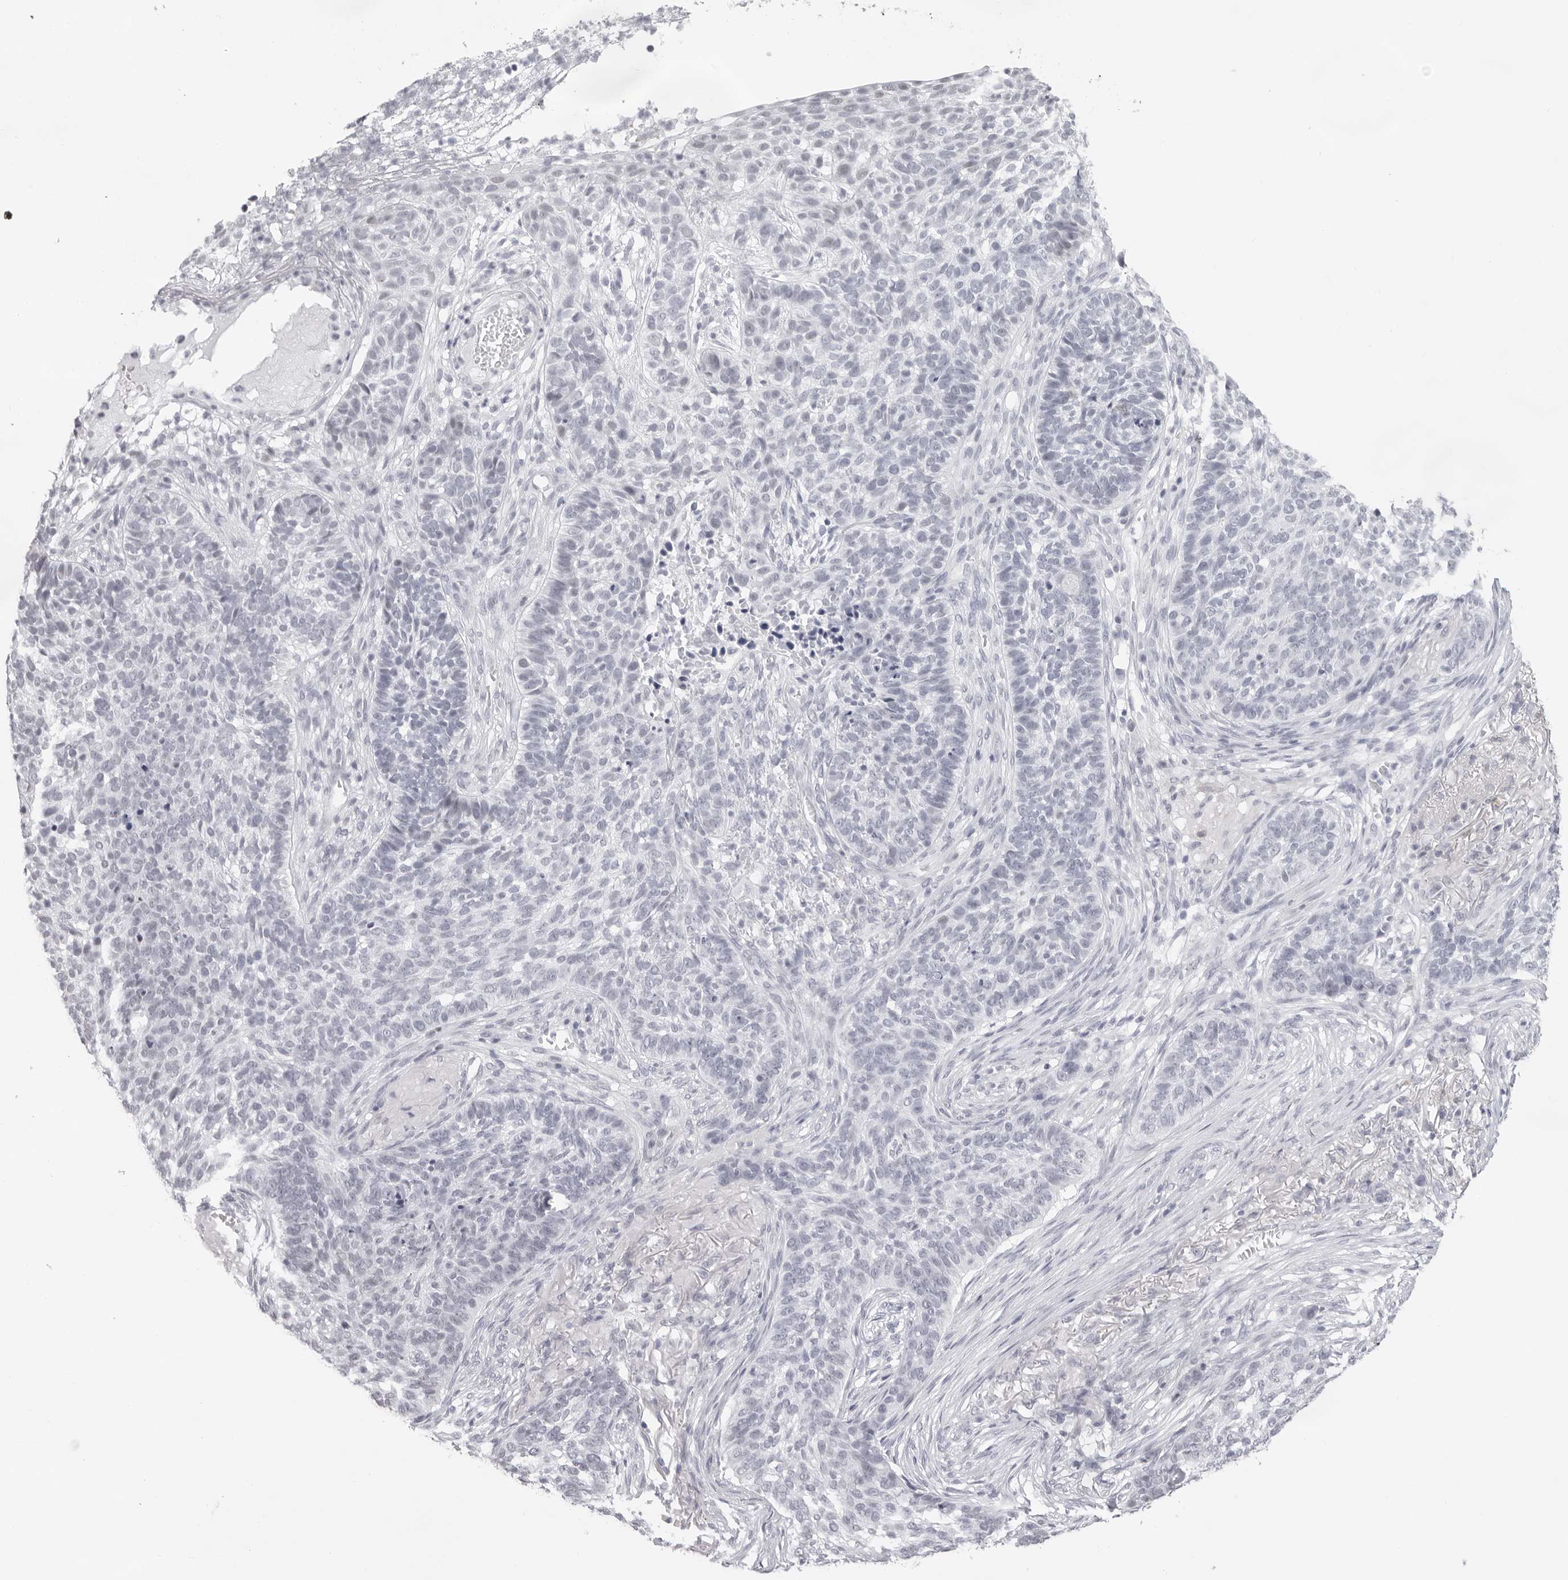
{"staining": {"intensity": "negative", "quantity": "none", "location": "none"}, "tissue": "skin cancer", "cell_type": "Tumor cells", "image_type": "cancer", "snomed": [{"axis": "morphology", "description": "Basal cell carcinoma"}, {"axis": "topography", "description": "Skin"}], "caption": "This is an immunohistochemistry (IHC) image of human skin cancer. There is no expression in tumor cells.", "gene": "KLK12", "patient": {"sex": "male", "age": 85}}